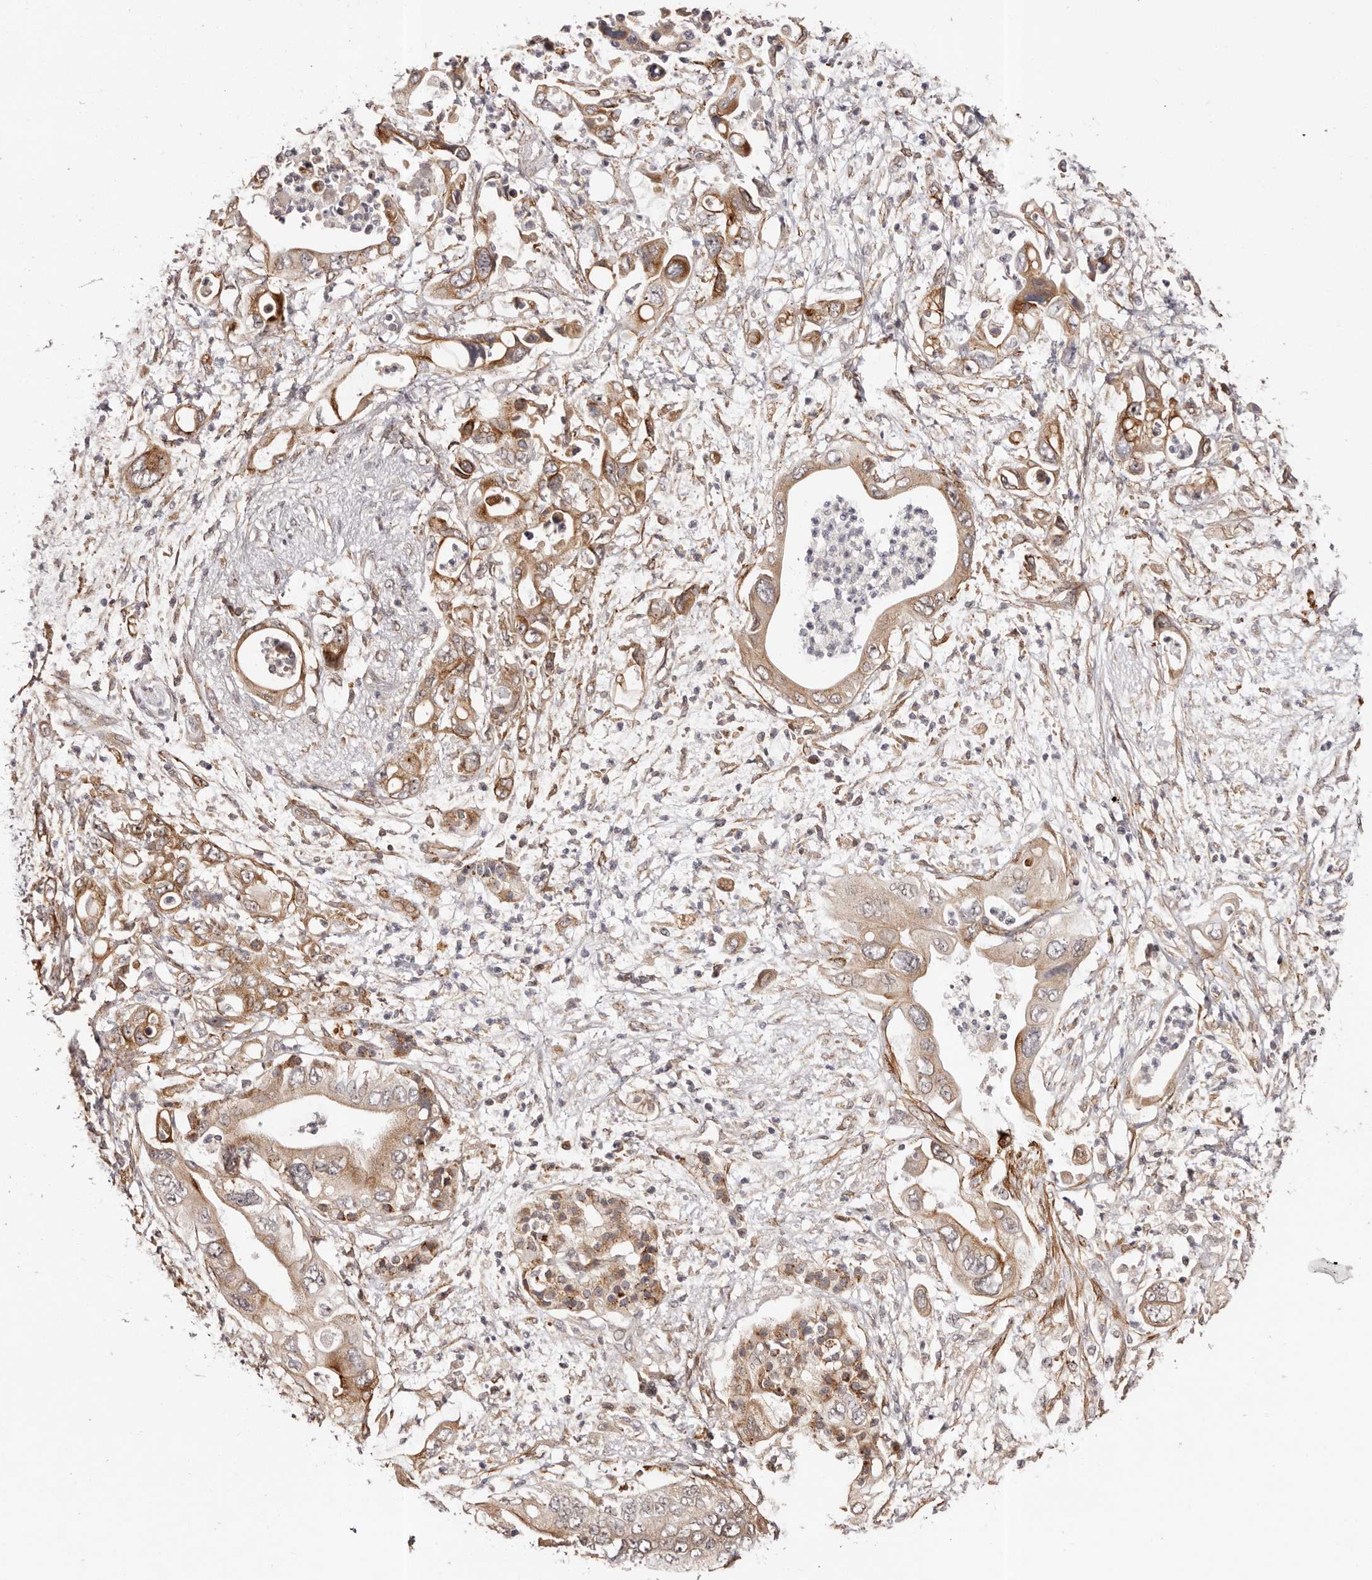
{"staining": {"intensity": "moderate", "quantity": ">75%", "location": "cytoplasmic/membranous"}, "tissue": "pancreatic cancer", "cell_type": "Tumor cells", "image_type": "cancer", "snomed": [{"axis": "morphology", "description": "Adenocarcinoma, NOS"}, {"axis": "topography", "description": "Pancreas"}], "caption": "A brown stain shows moderate cytoplasmic/membranous positivity of a protein in pancreatic cancer tumor cells. (DAB (3,3'-diaminobenzidine) IHC, brown staining for protein, blue staining for nuclei).", "gene": "MICAL2", "patient": {"sex": "male", "age": 66}}